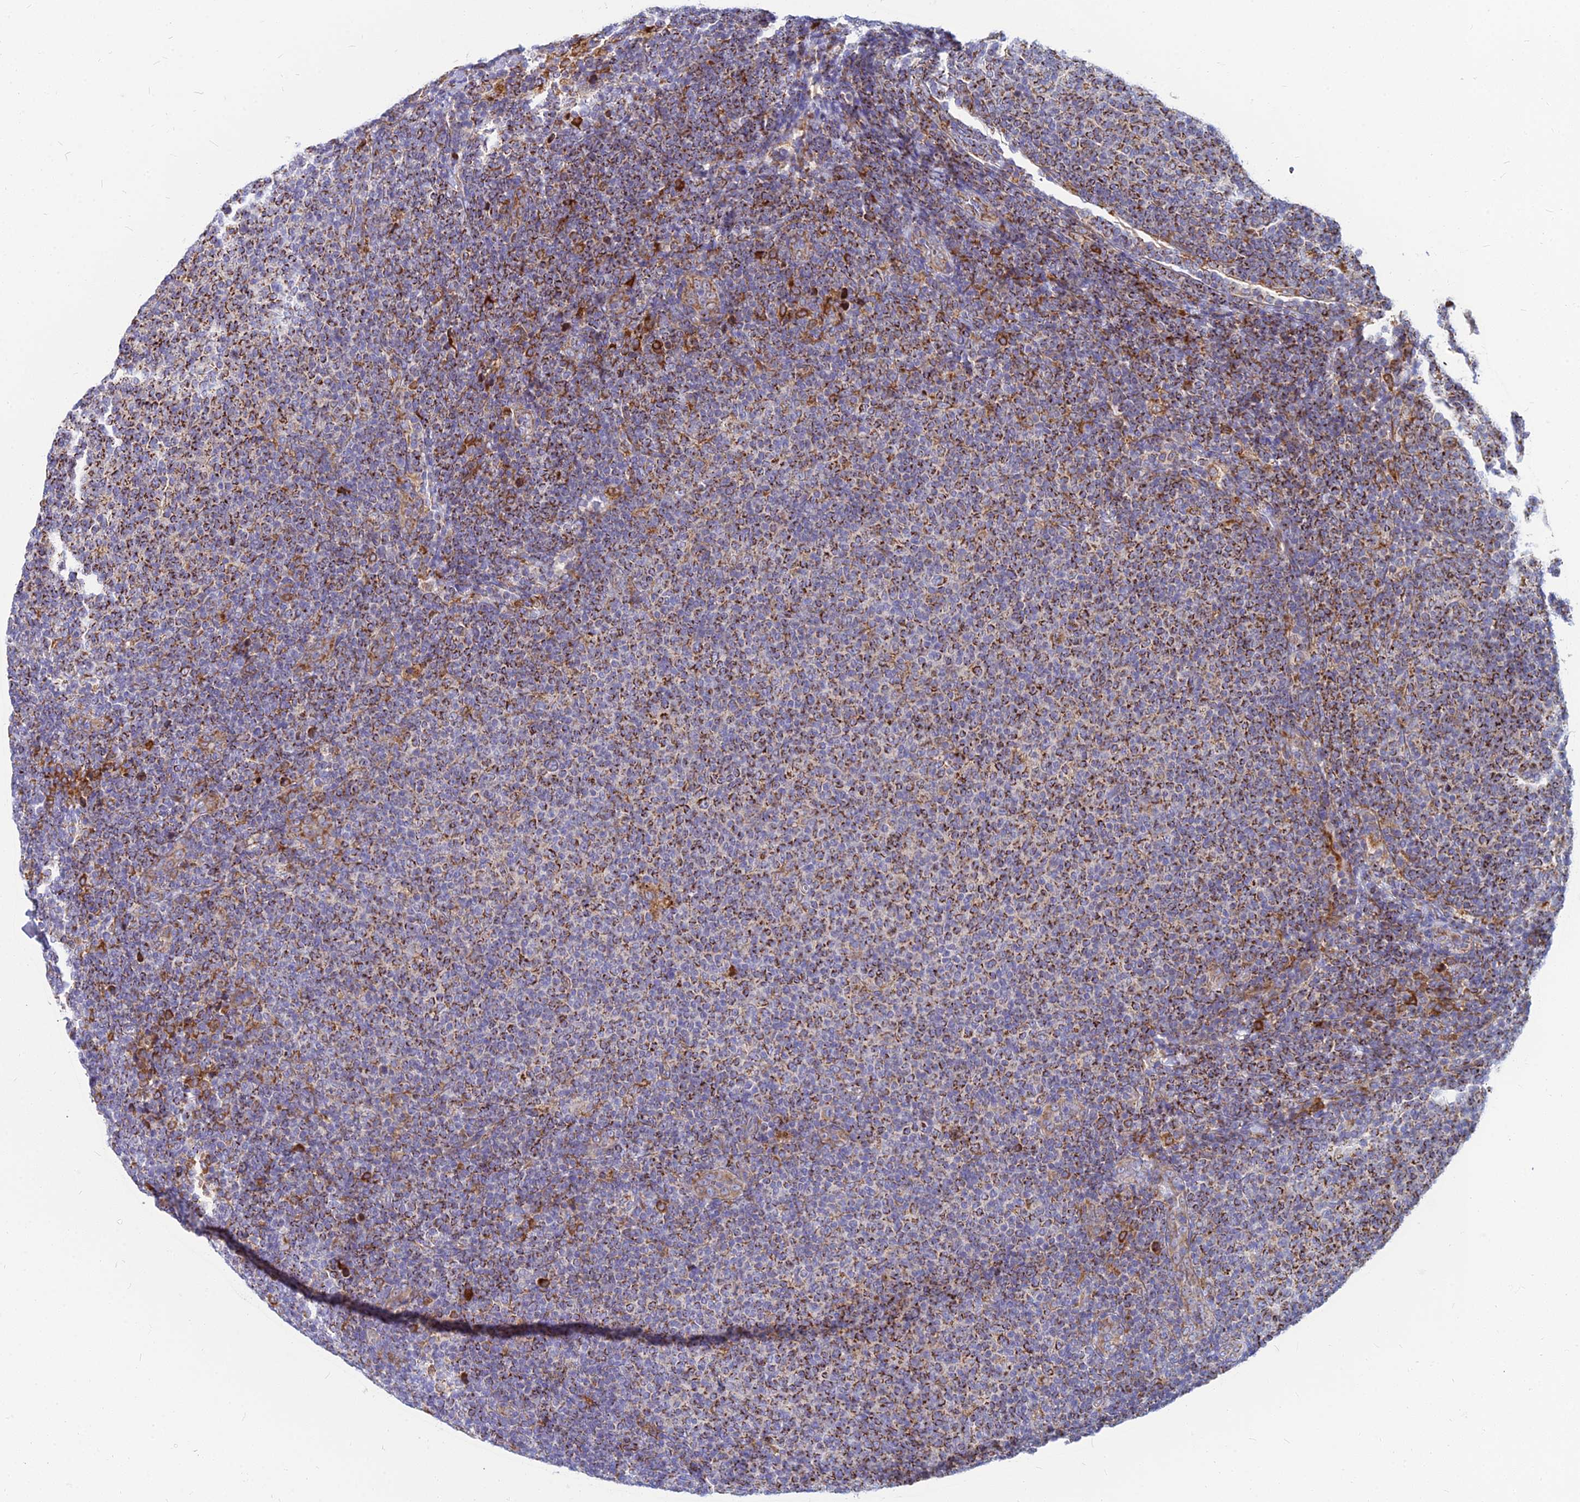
{"staining": {"intensity": "strong", "quantity": ">75%", "location": "cytoplasmic/membranous"}, "tissue": "lymphoma", "cell_type": "Tumor cells", "image_type": "cancer", "snomed": [{"axis": "morphology", "description": "Malignant lymphoma, non-Hodgkin's type, Low grade"}, {"axis": "topography", "description": "Lymph node"}], "caption": "The image reveals immunohistochemical staining of lymphoma. There is strong cytoplasmic/membranous expression is seen in approximately >75% of tumor cells.", "gene": "CCT6B", "patient": {"sex": "male", "age": 66}}